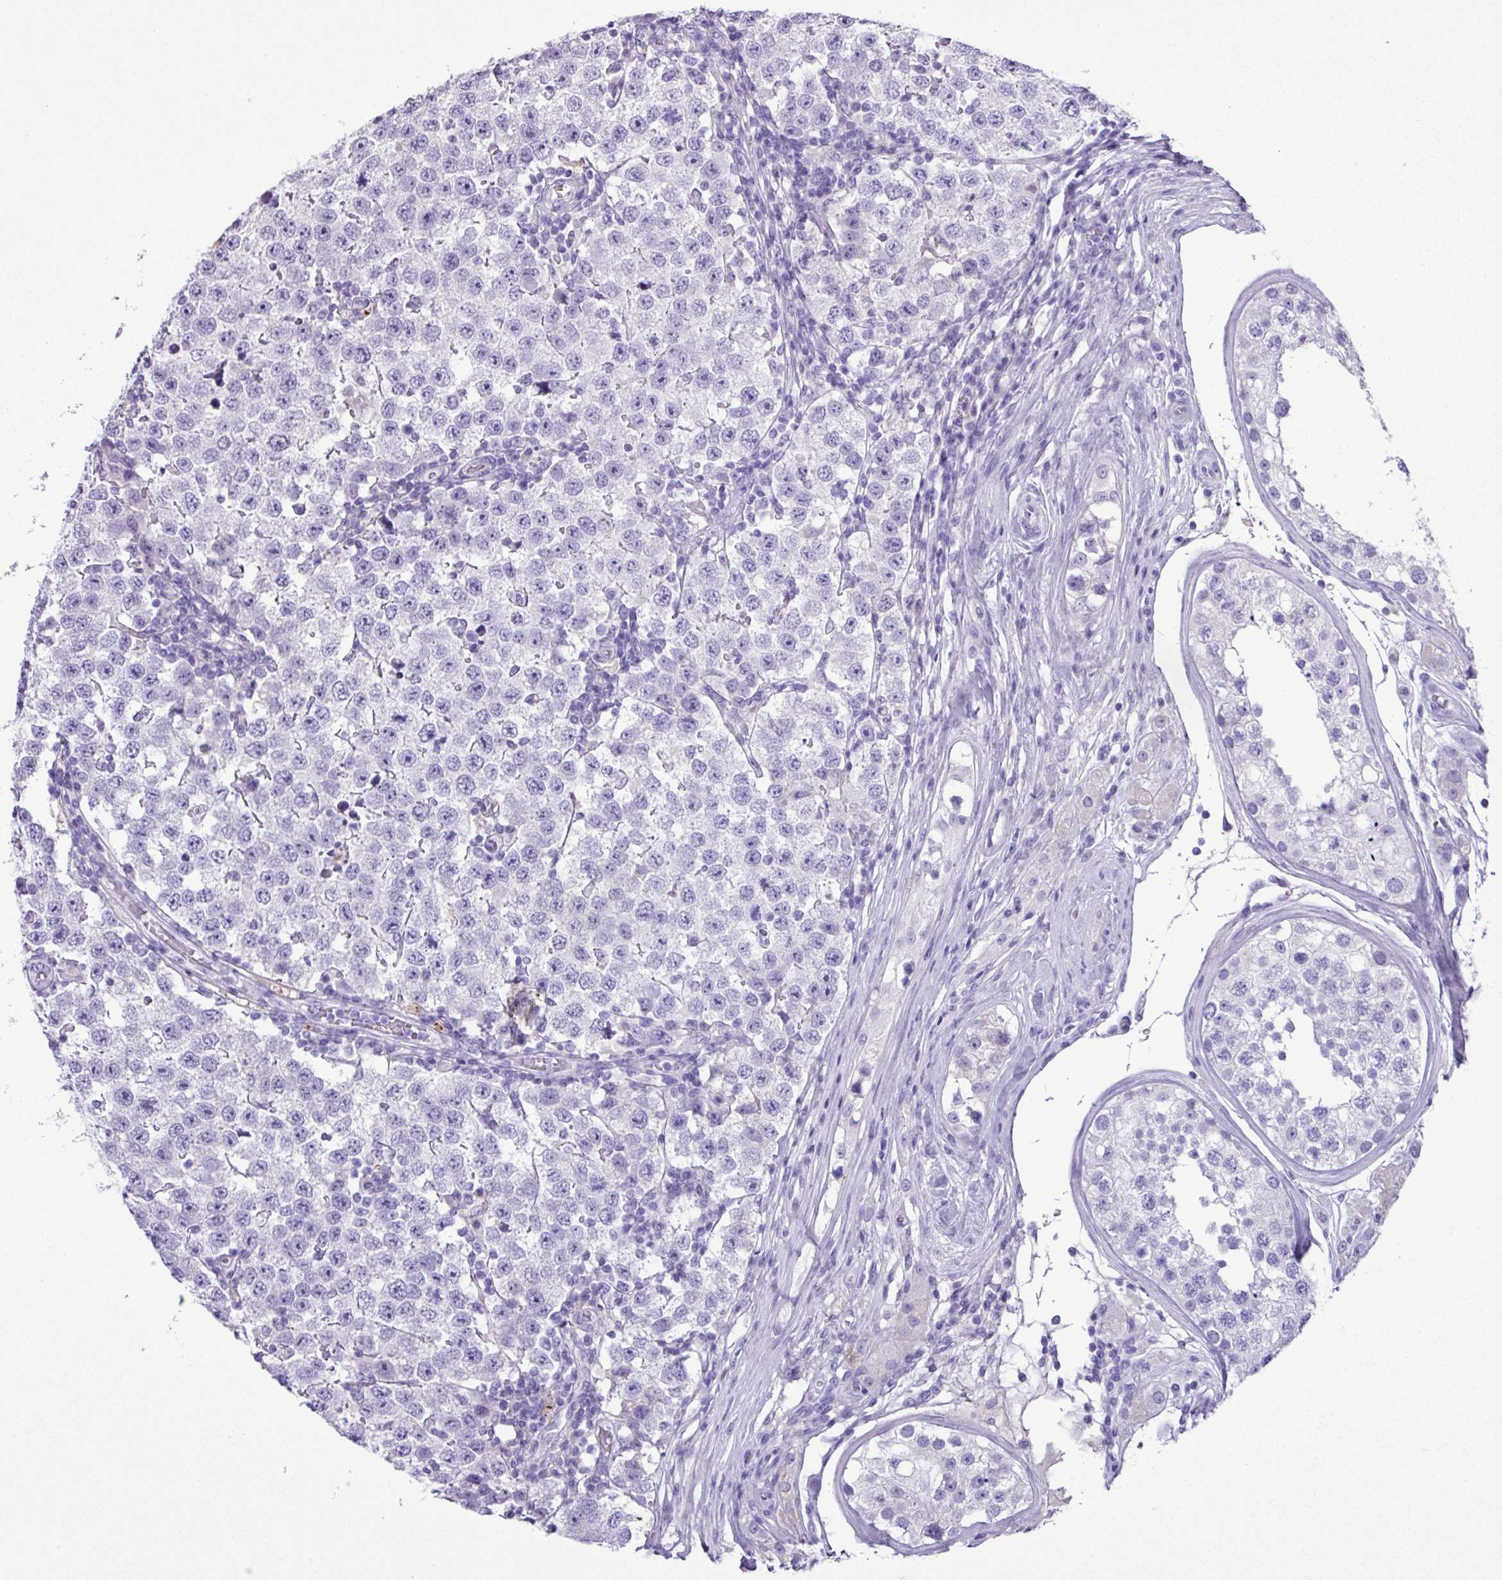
{"staining": {"intensity": "negative", "quantity": "none", "location": "none"}, "tissue": "testis cancer", "cell_type": "Tumor cells", "image_type": "cancer", "snomed": [{"axis": "morphology", "description": "Seminoma, NOS"}, {"axis": "topography", "description": "Testis"}], "caption": "High power microscopy photomicrograph of an immunohistochemistry (IHC) micrograph of testis seminoma, revealing no significant expression in tumor cells. (DAB (3,3'-diaminobenzidine) IHC, high magnification).", "gene": "CYSTM1", "patient": {"sex": "male", "age": 34}}